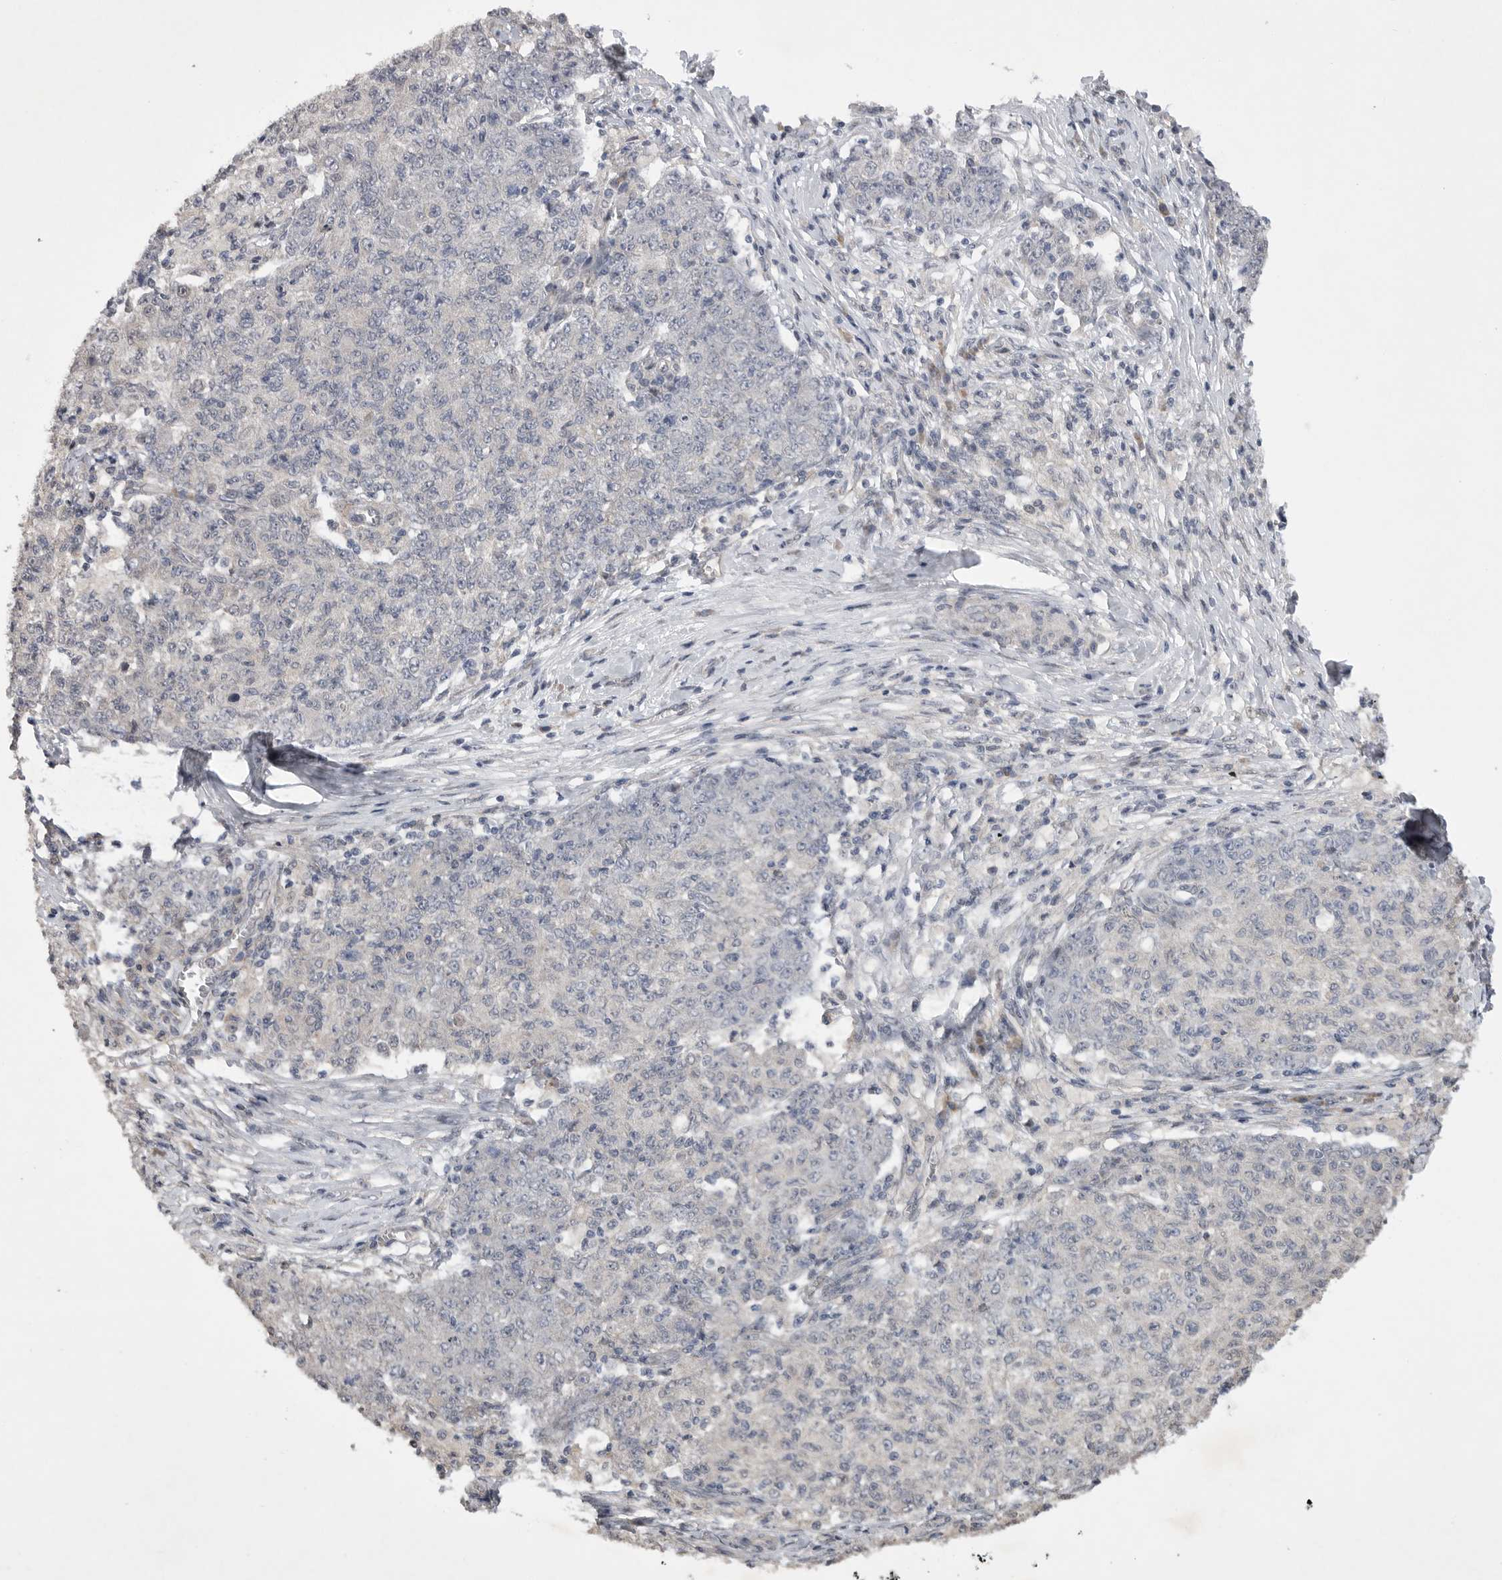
{"staining": {"intensity": "negative", "quantity": "none", "location": "none"}, "tissue": "ovarian cancer", "cell_type": "Tumor cells", "image_type": "cancer", "snomed": [{"axis": "morphology", "description": "Carcinoma, endometroid"}, {"axis": "topography", "description": "Ovary"}], "caption": "Human ovarian cancer stained for a protein using immunohistochemistry shows no staining in tumor cells.", "gene": "EDEM3", "patient": {"sex": "female", "age": 42}}